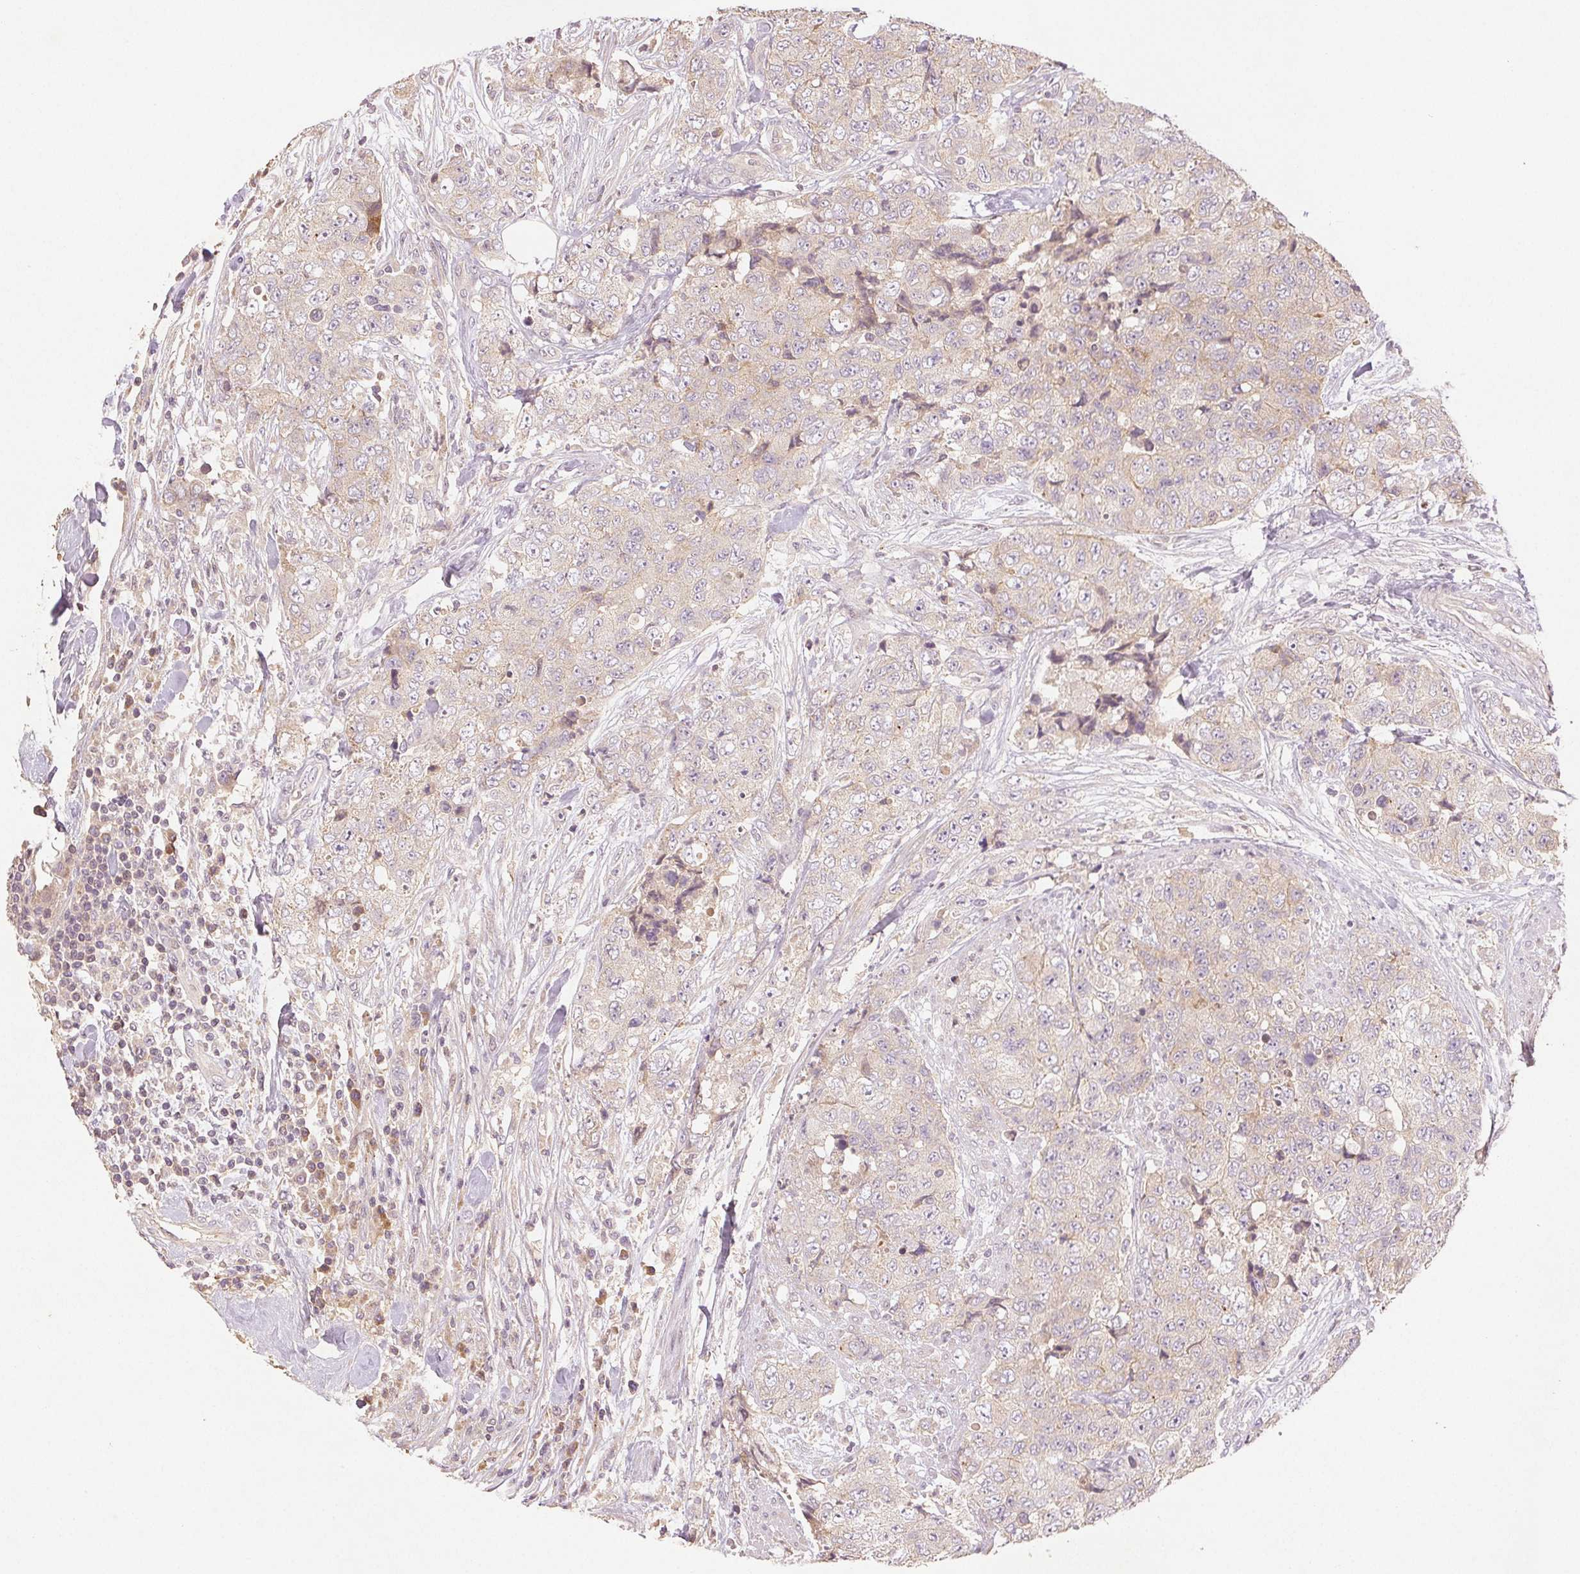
{"staining": {"intensity": "negative", "quantity": "none", "location": "none"}, "tissue": "urothelial cancer", "cell_type": "Tumor cells", "image_type": "cancer", "snomed": [{"axis": "morphology", "description": "Urothelial carcinoma, High grade"}, {"axis": "topography", "description": "Urinary bladder"}], "caption": "Urothelial carcinoma (high-grade) was stained to show a protein in brown. There is no significant positivity in tumor cells.", "gene": "YIF1B", "patient": {"sex": "female", "age": 78}}